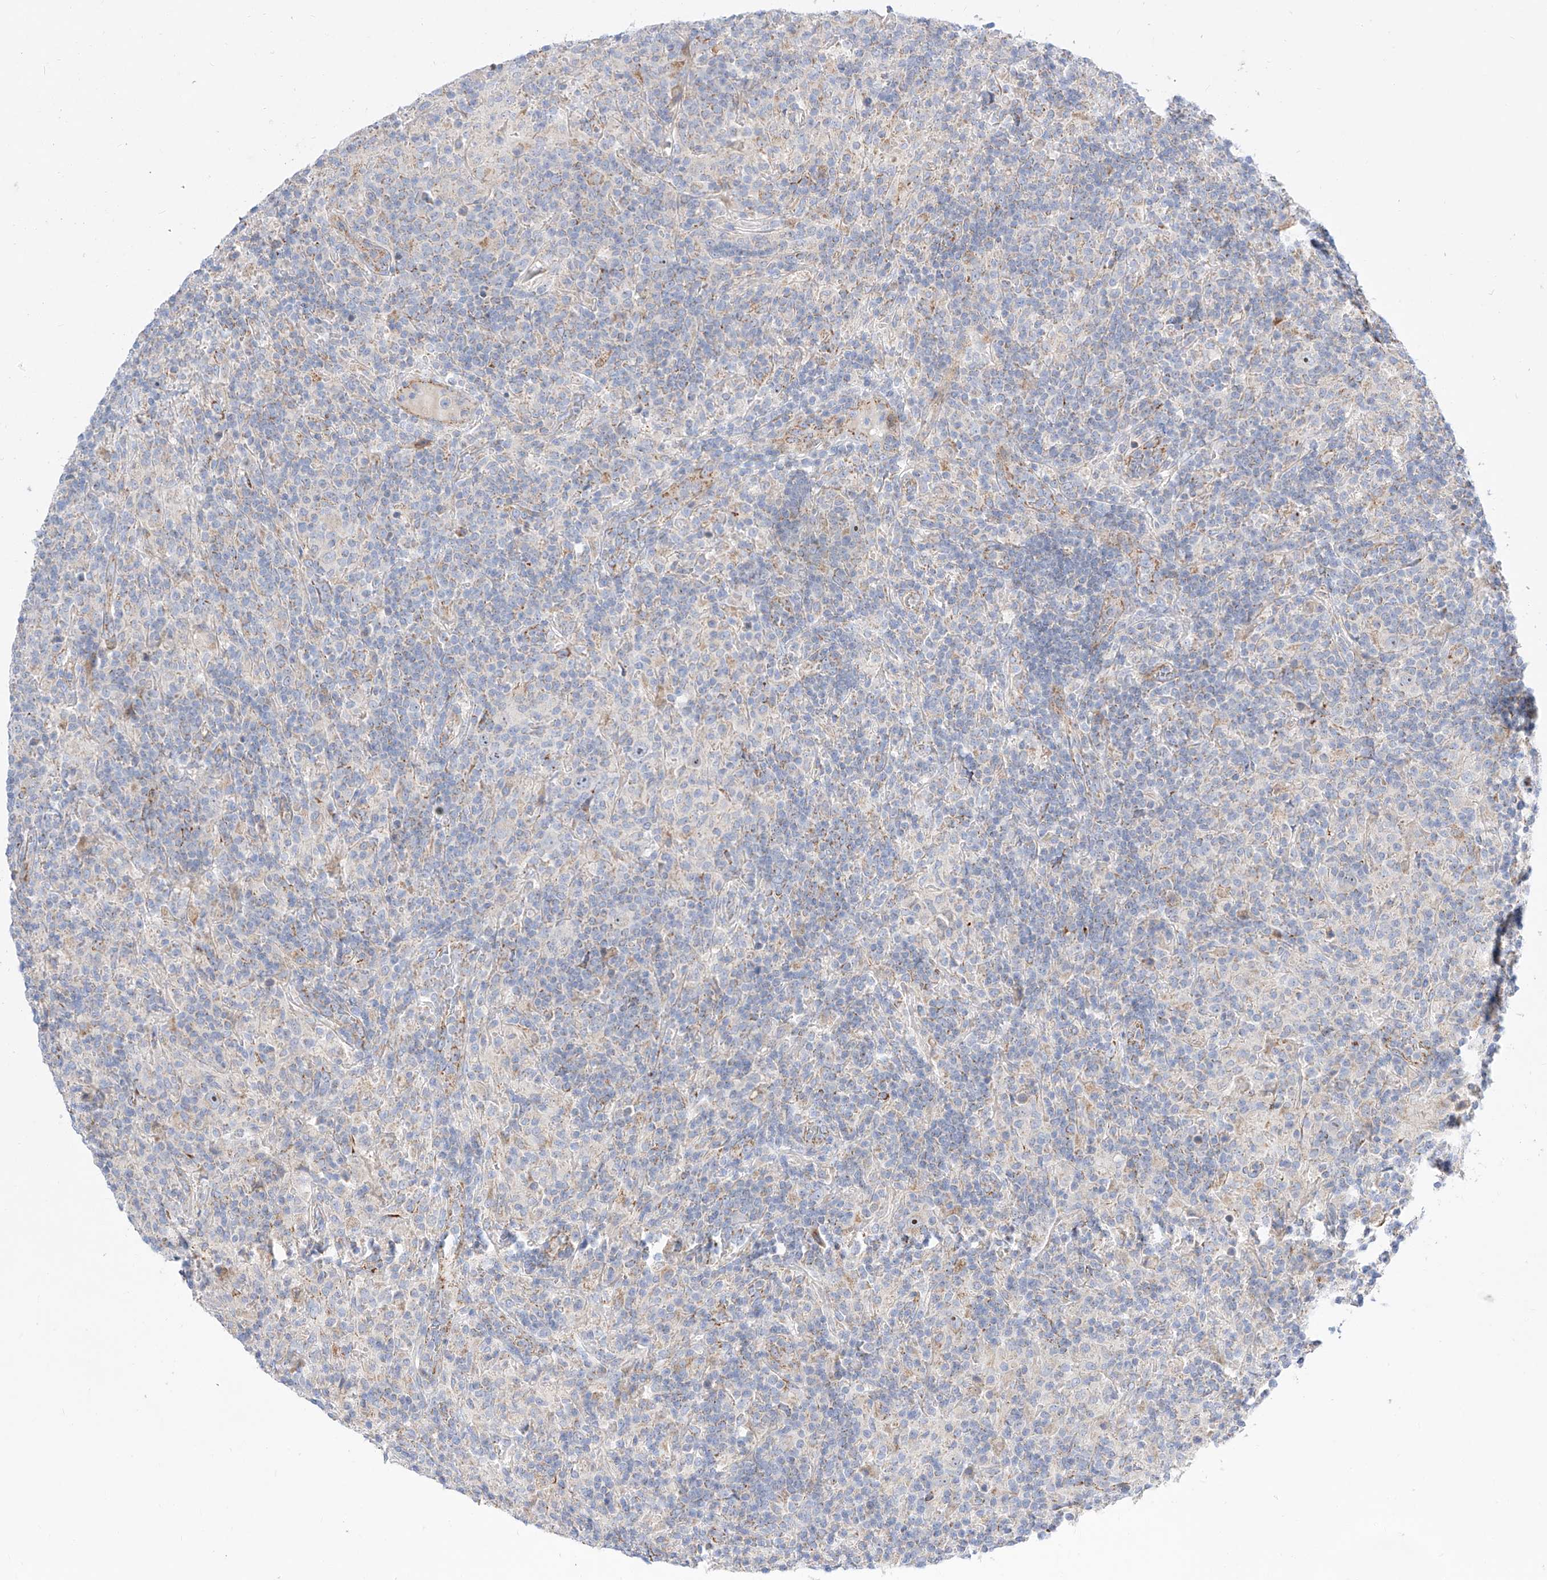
{"staining": {"intensity": "negative", "quantity": "none", "location": "none"}, "tissue": "lymphoma", "cell_type": "Tumor cells", "image_type": "cancer", "snomed": [{"axis": "morphology", "description": "Hodgkin's disease, NOS"}, {"axis": "topography", "description": "Lymph node"}], "caption": "Lymphoma was stained to show a protein in brown. There is no significant positivity in tumor cells. The staining was performed using DAB to visualize the protein expression in brown, while the nuclei were stained in blue with hematoxylin (Magnification: 20x).", "gene": "CST9", "patient": {"sex": "male", "age": 70}}